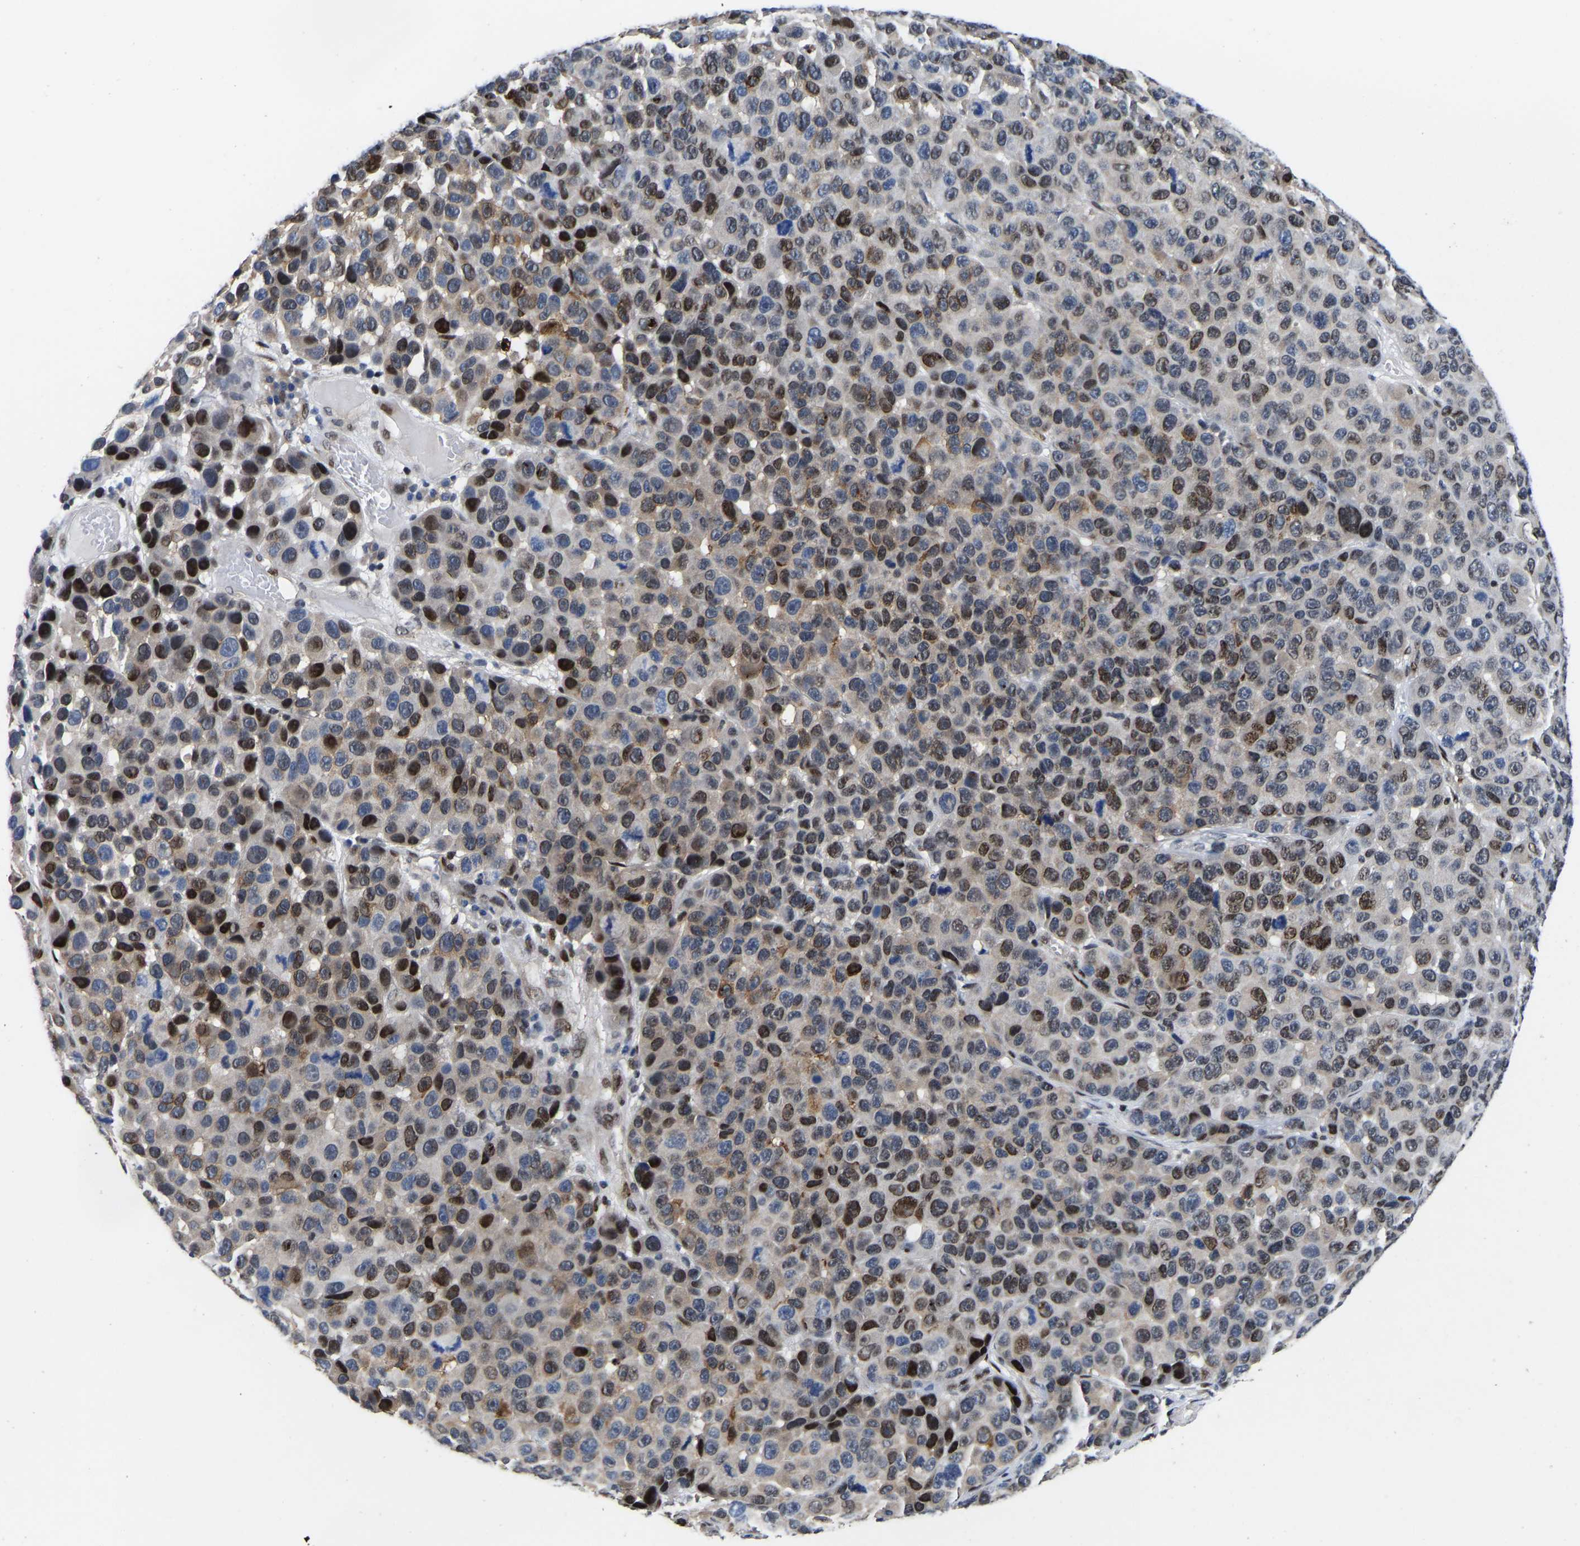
{"staining": {"intensity": "strong", "quantity": "25%-75%", "location": "nuclear"}, "tissue": "melanoma", "cell_type": "Tumor cells", "image_type": "cancer", "snomed": [{"axis": "morphology", "description": "Malignant melanoma, NOS"}, {"axis": "topography", "description": "Skin"}], "caption": "High-power microscopy captured an IHC photomicrograph of melanoma, revealing strong nuclear positivity in about 25%-75% of tumor cells.", "gene": "PTRHD1", "patient": {"sex": "male", "age": 53}}